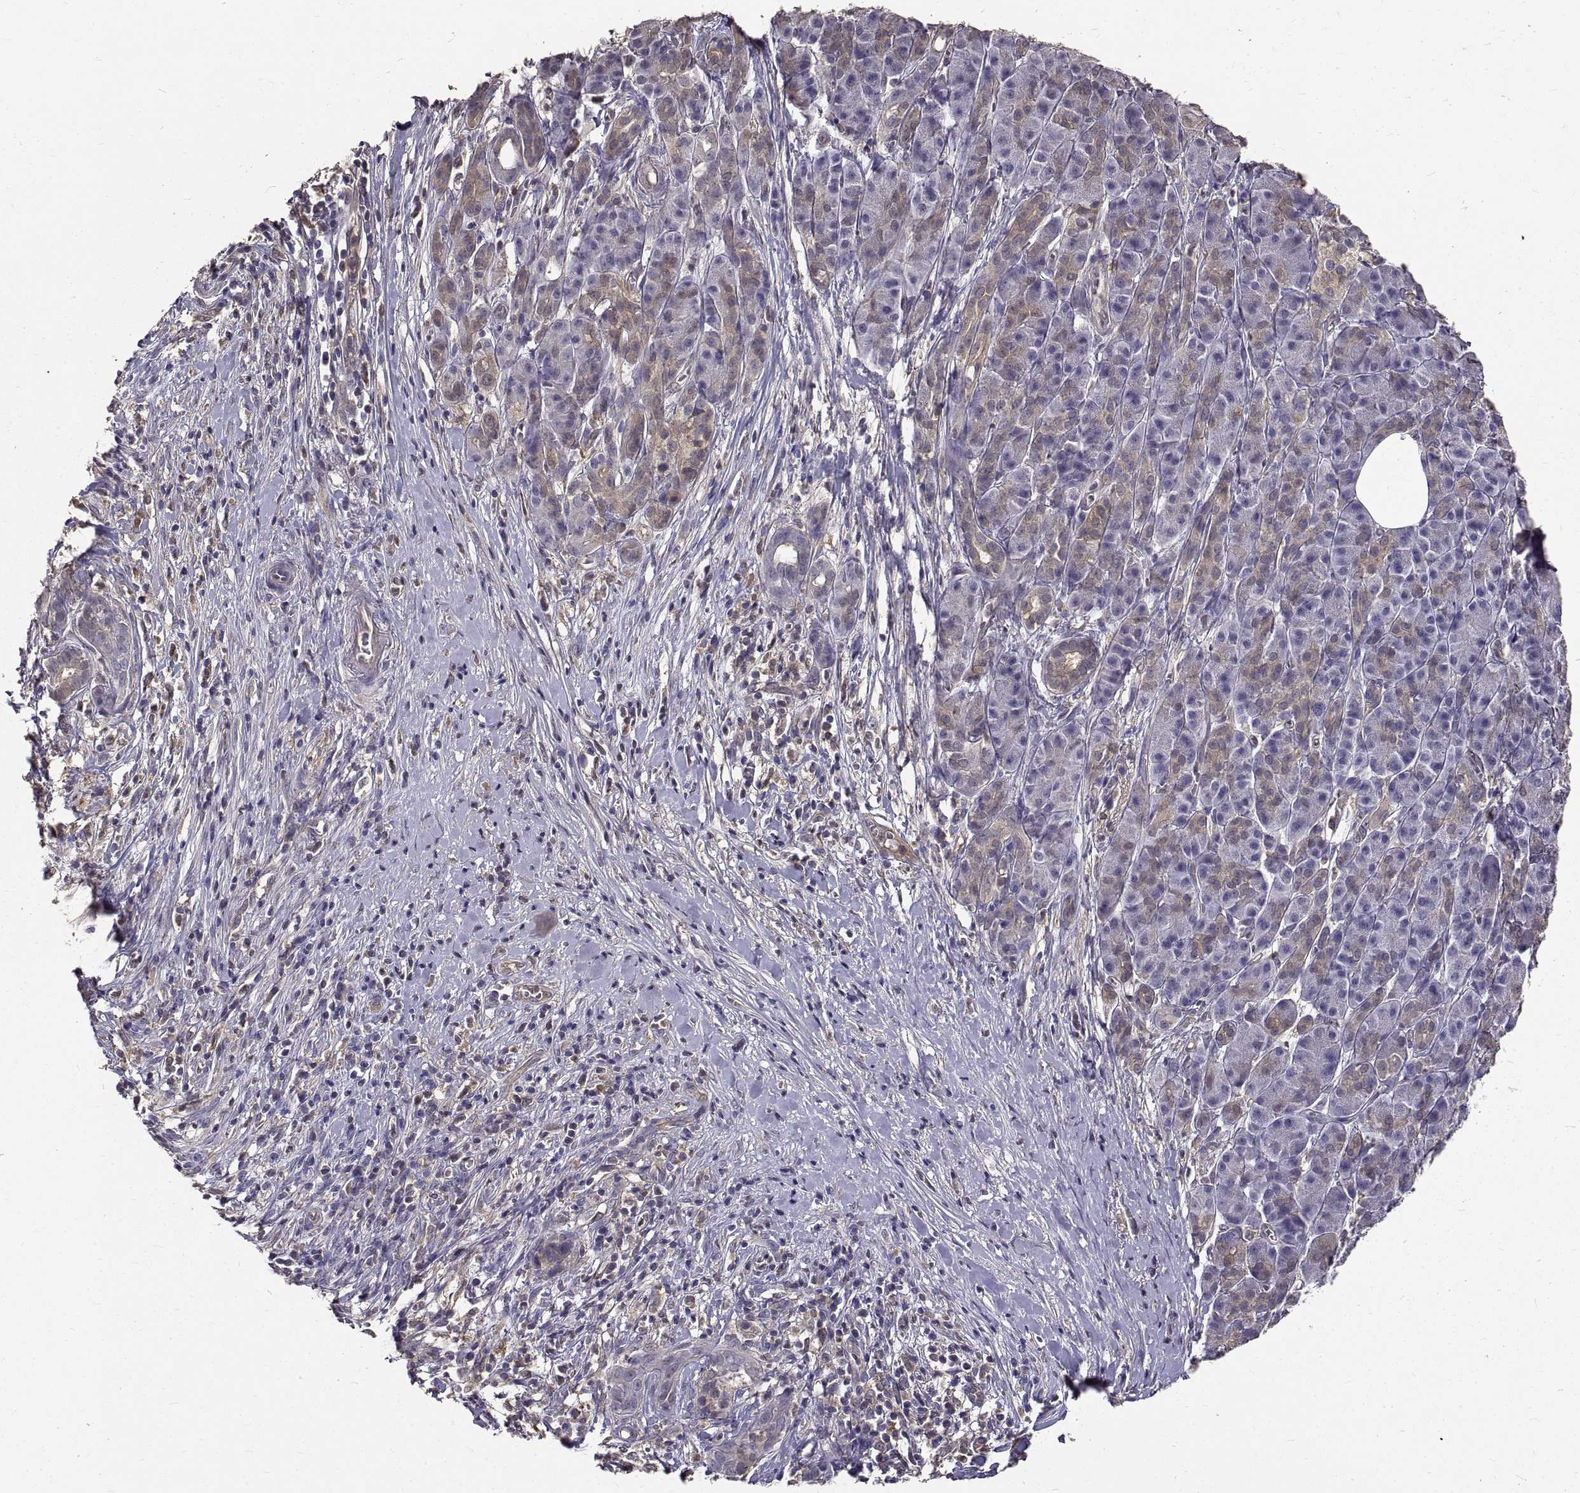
{"staining": {"intensity": "weak", "quantity": "<25%", "location": "cytoplasmic/membranous"}, "tissue": "pancreatic cancer", "cell_type": "Tumor cells", "image_type": "cancer", "snomed": [{"axis": "morphology", "description": "Adenocarcinoma, NOS"}, {"axis": "topography", "description": "Pancreas"}], "caption": "IHC of pancreatic adenocarcinoma reveals no expression in tumor cells.", "gene": "PEA15", "patient": {"sex": "male", "age": 61}}